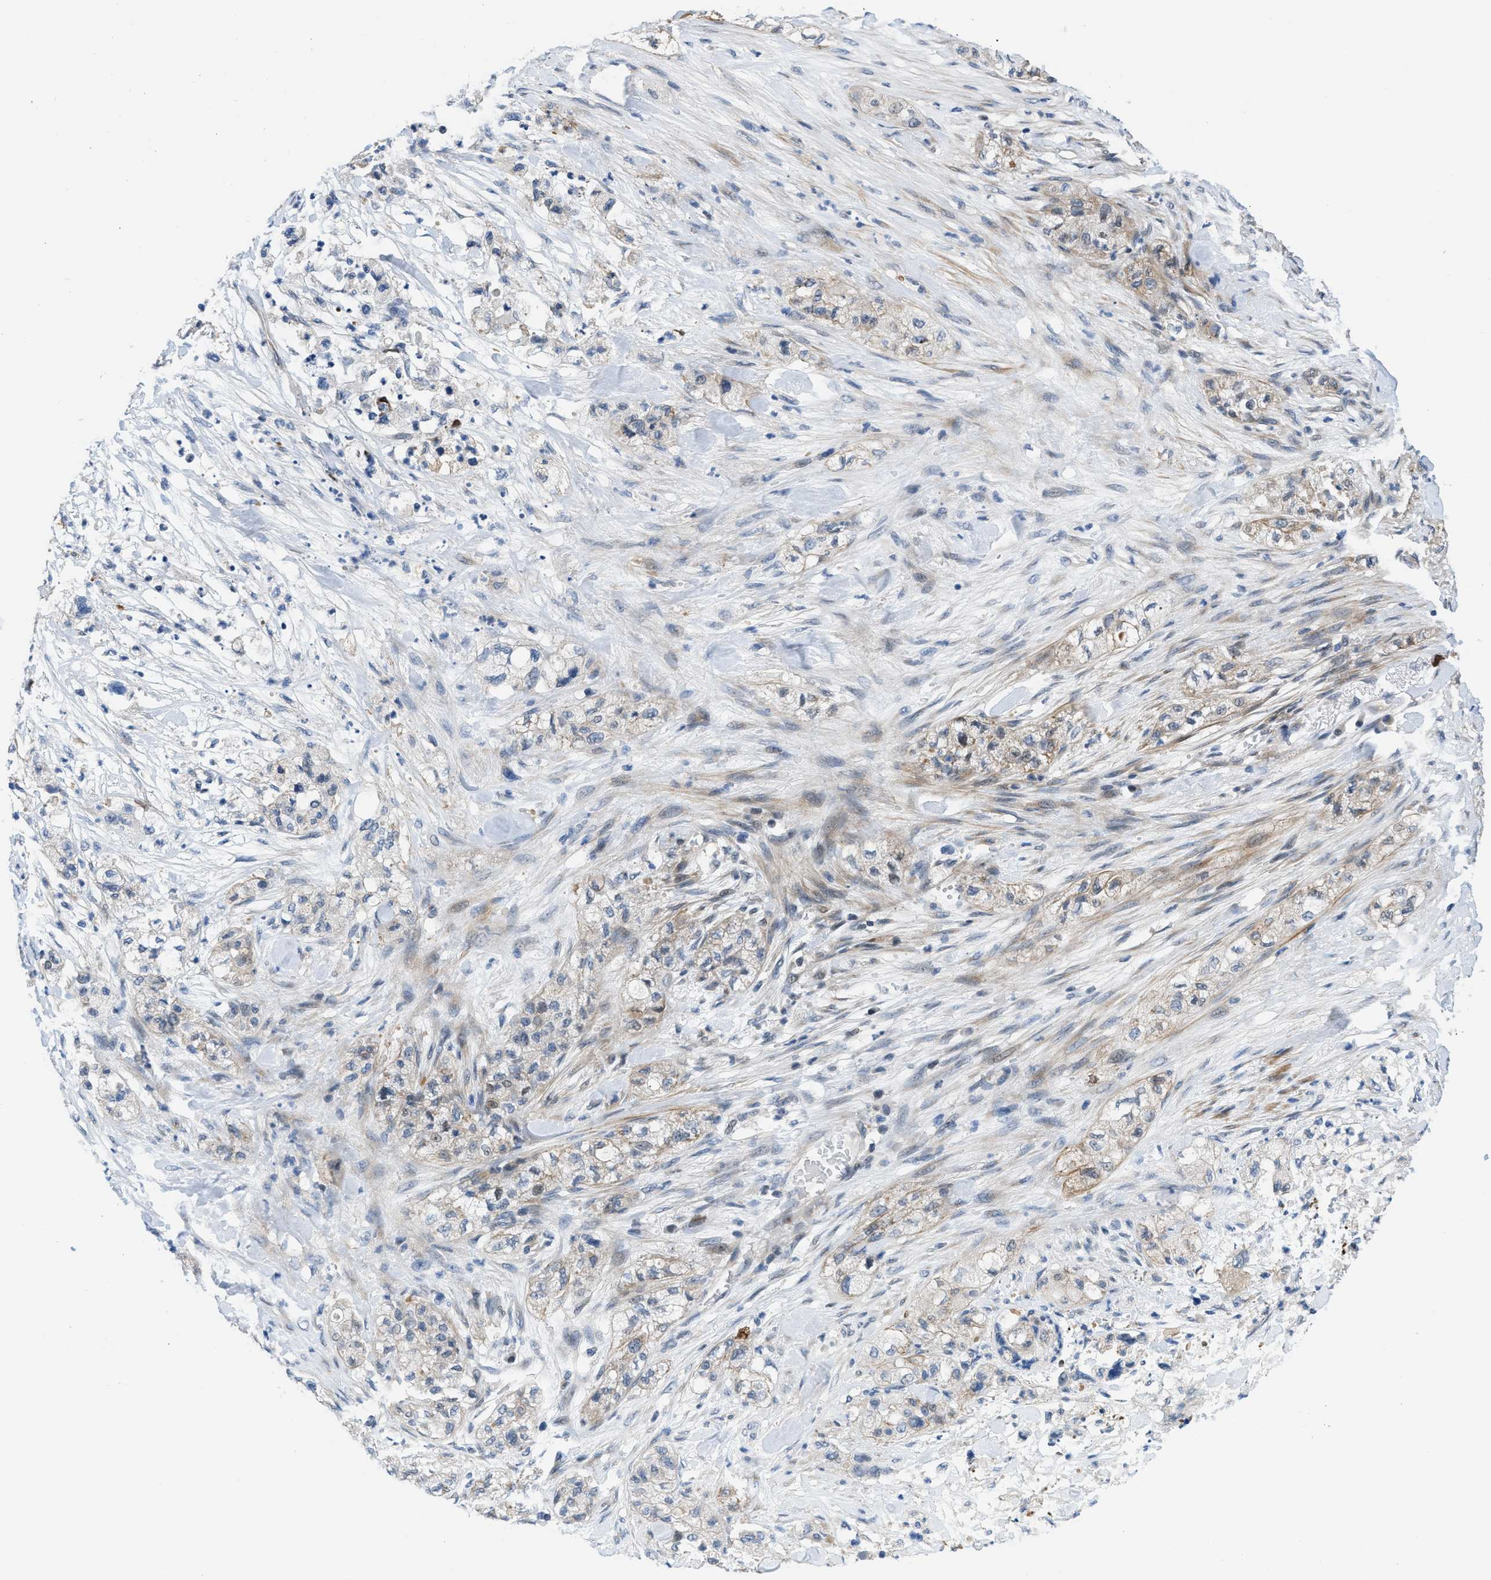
{"staining": {"intensity": "weak", "quantity": "<25%", "location": "cytoplasmic/membranous"}, "tissue": "pancreatic cancer", "cell_type": "Tumor cells", "image_type": "cancer", "snomed": [{"axis": "morphology", "description": "Adenocarcinoma, NOS"}, {"axis": "topography", "description": "Pancreas"}], "caption": "A histopathology image of human adenocarcinoma (pancreatic) is negative for staining in tumor cells.", "gene": "FDCSP", "patient": {"sex": "female", "age": 78}}